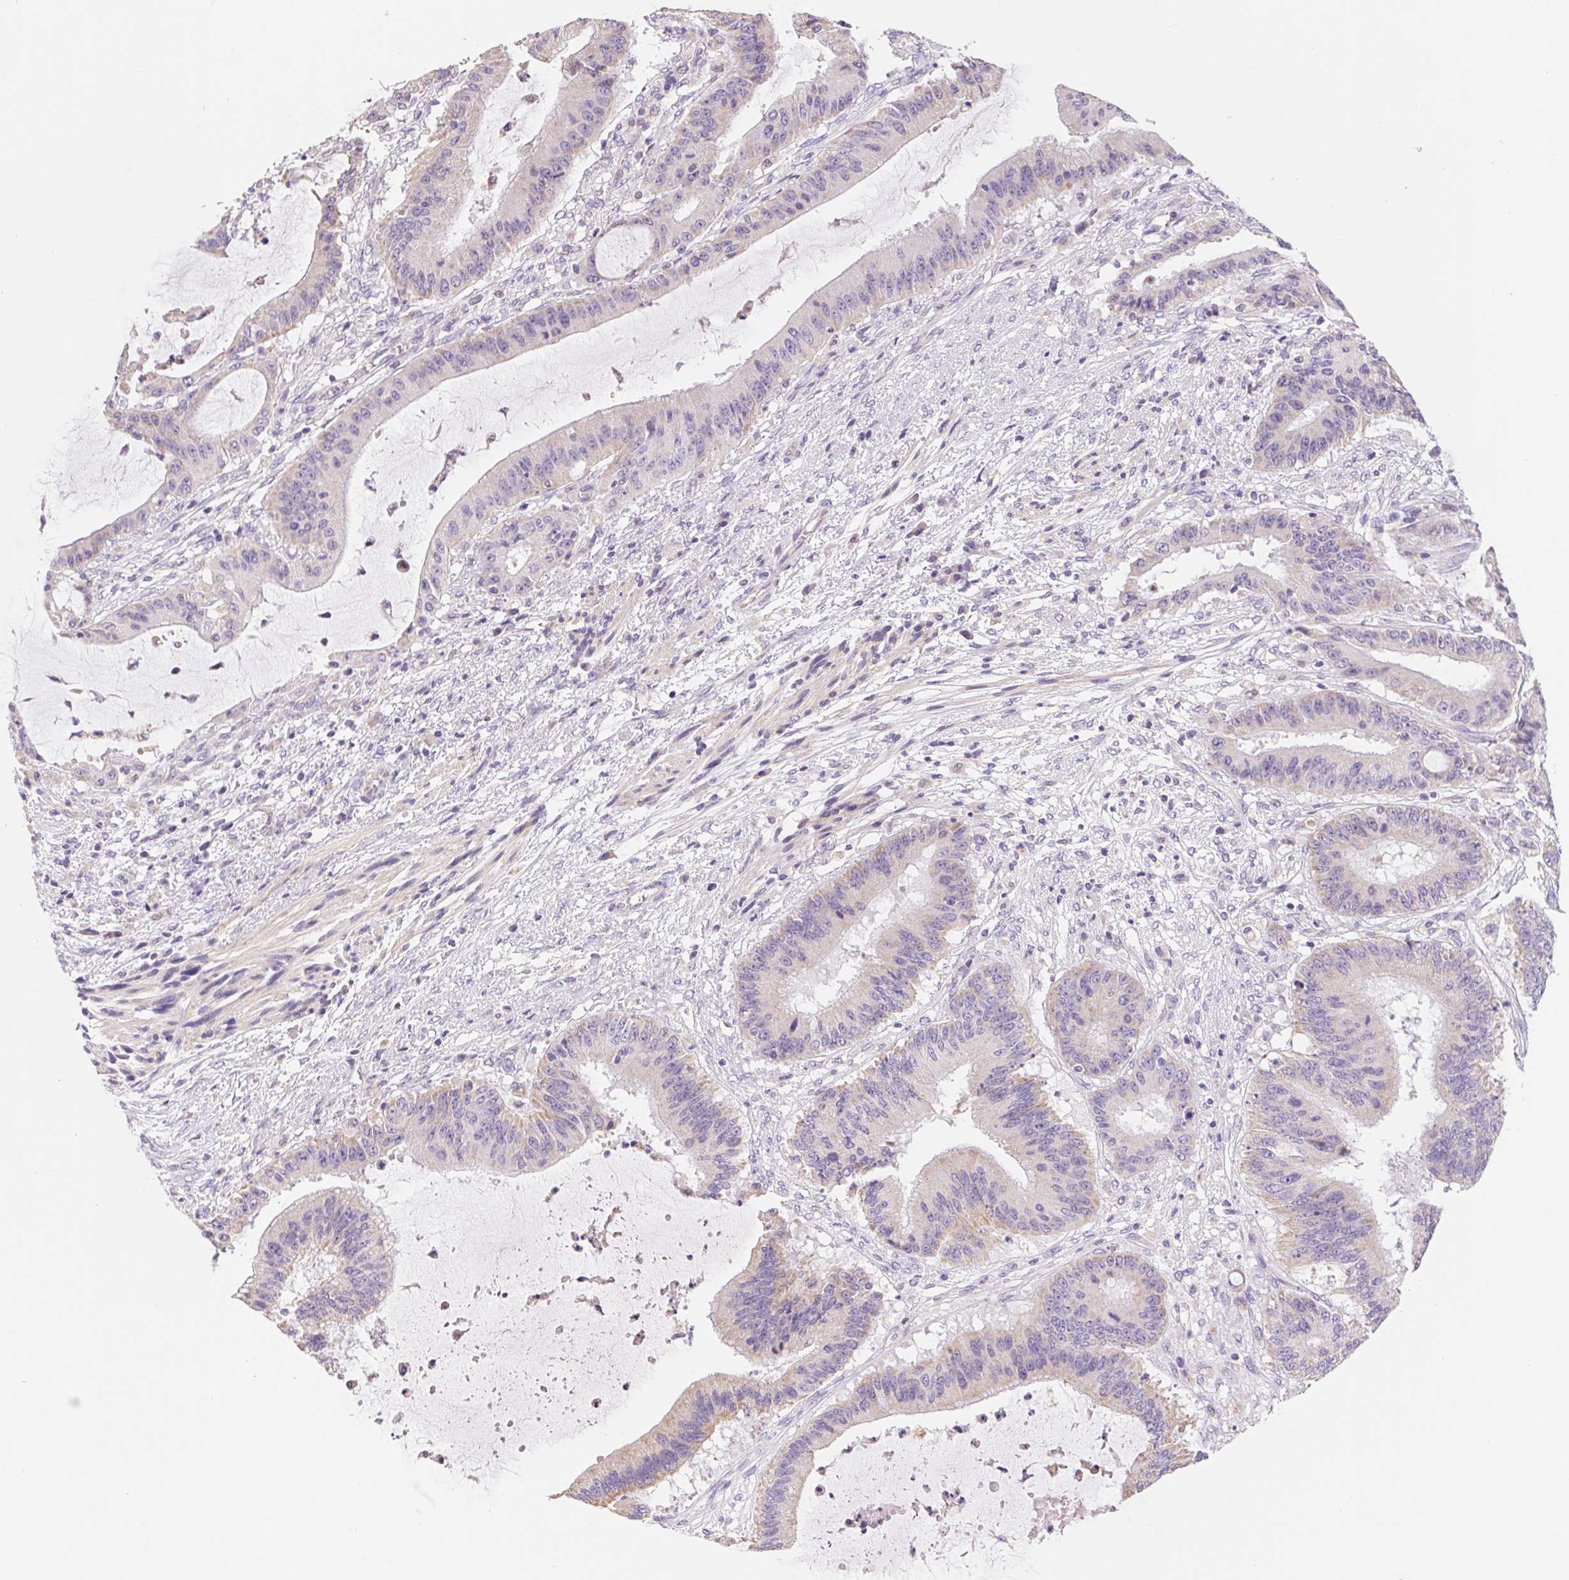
{"staining": {"intensity": "weak", "quantity": "<25%", "location": "cytoplasmic/membranous"}, "tissue": "liver cancer", "cell_type": "Tumor cells", "image_type": "cancer", "snomed": [{"axis": "morphology", "description": "Normal tissue, NOS"}, {"axis": "morphology", "description": "Cholangiocarcinoma"}, {"axis": "topography", "description": "Liver"}, {"axis": "topography", "description": "Peripheral nerve tissue"}], "caption": "IHC image of human liver cancer (cholangiocarcinoma) stained for a protein (brown), which demonstrates no expression in tumor cells.", "gene": "FKBP6", "patient": {"sex": "female", "age": 73}}